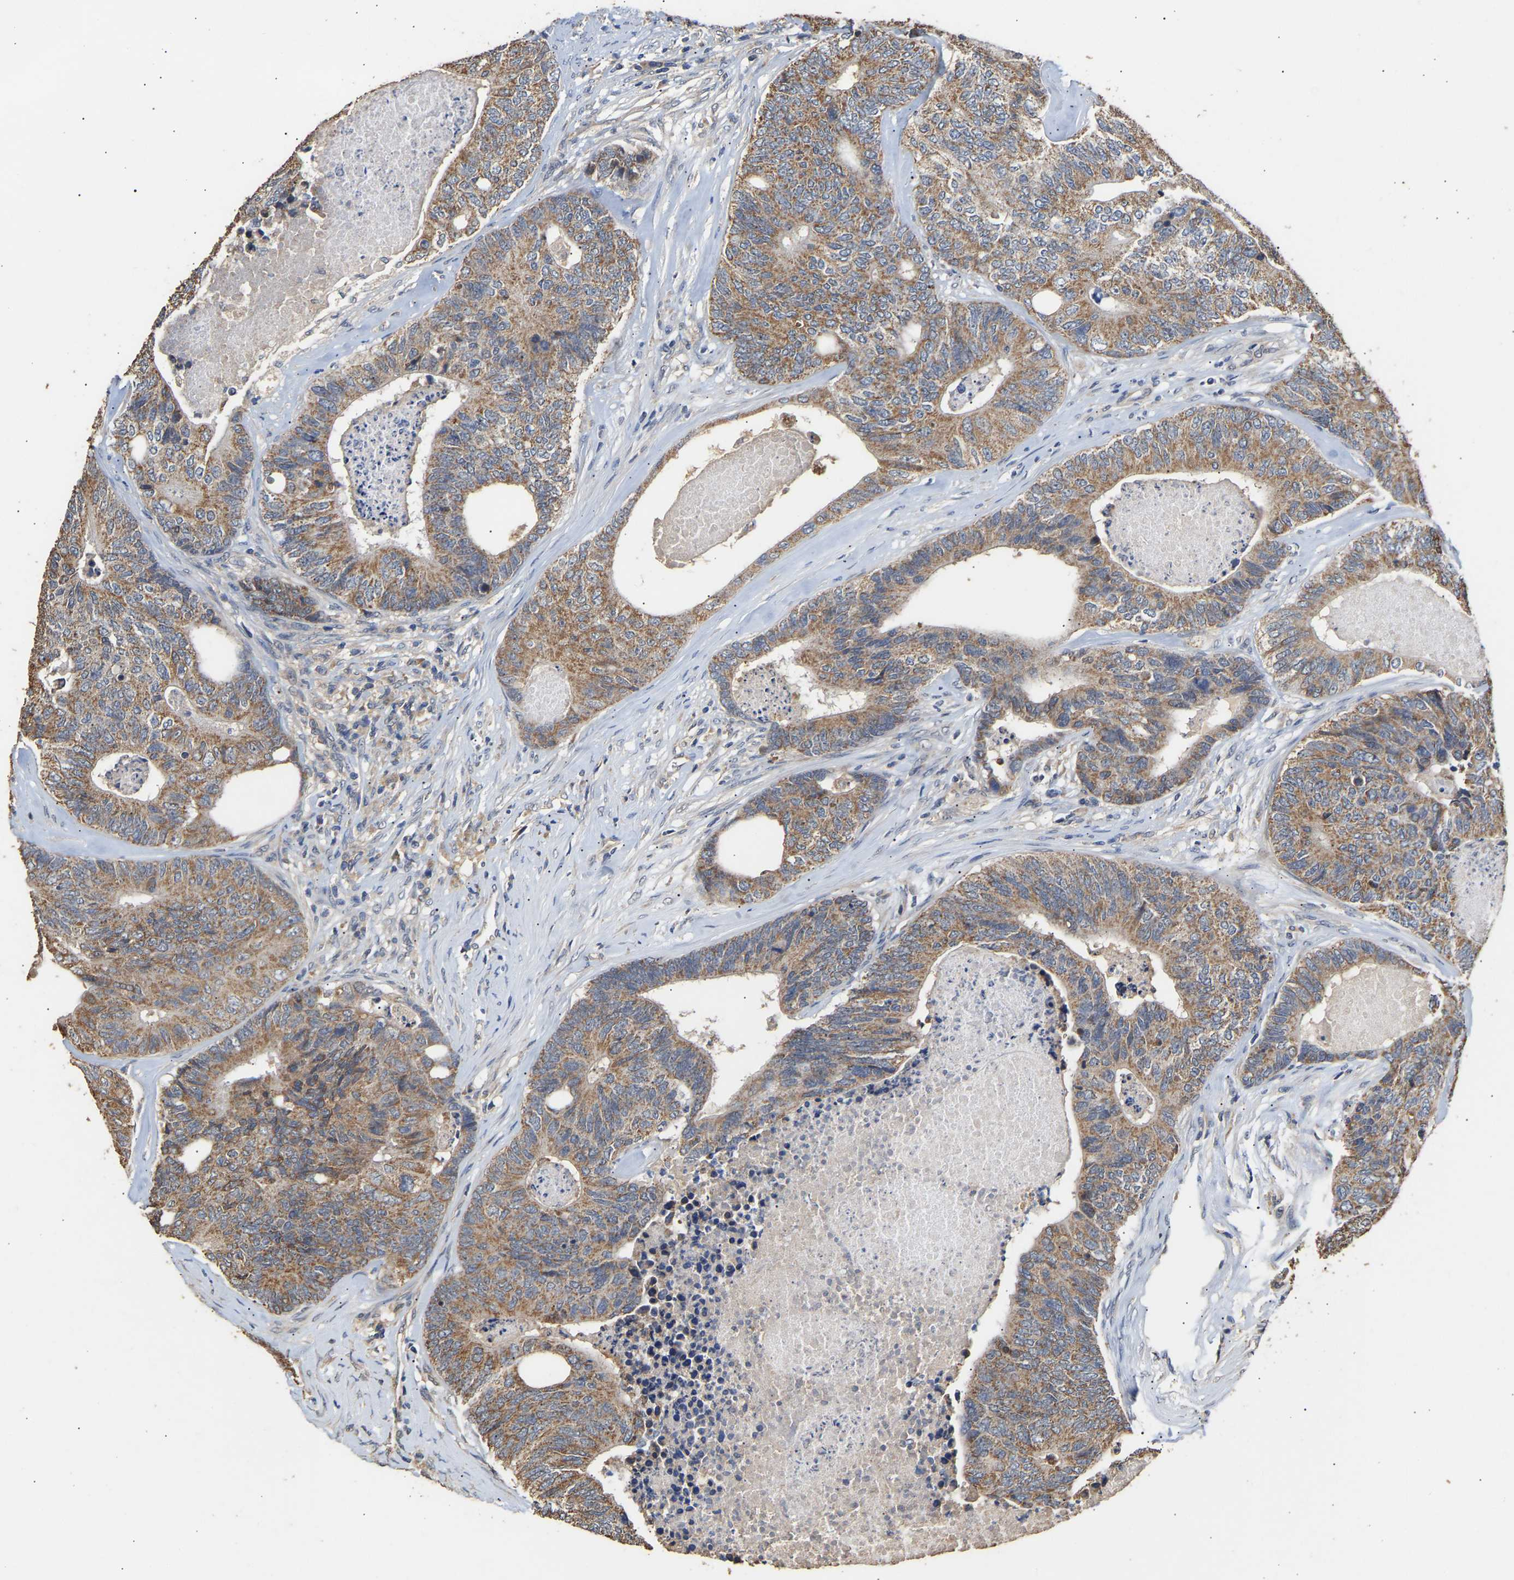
{"staining": {"intensity": "moderate", "quantity": ">75%", "location": "cytoplasmic/membranous"}, "tissue": "colorectal cancer", "cell_type": "Tumor cells", "image_type": "cancer", "snomed": [{"axis": "morphology", "description": "Adenocarcinoma, NOS"}, {"axis": "topography", "description": "Colon"}], "caption": "DAB immunohistochemical staining of colorectal cancer (adenocarcinoma) demonstrates moderate cytoplasmic/membranous protein expression in approximately >75% of tumor cells. Using DAB (3,3'-diaminobenzidine) (brown) and hematoxylin (blue) stains, captured at high magnification using brightfield microscopy.", "gene": "ZNF26", "patient": {"sex": "female", "age": 67}}